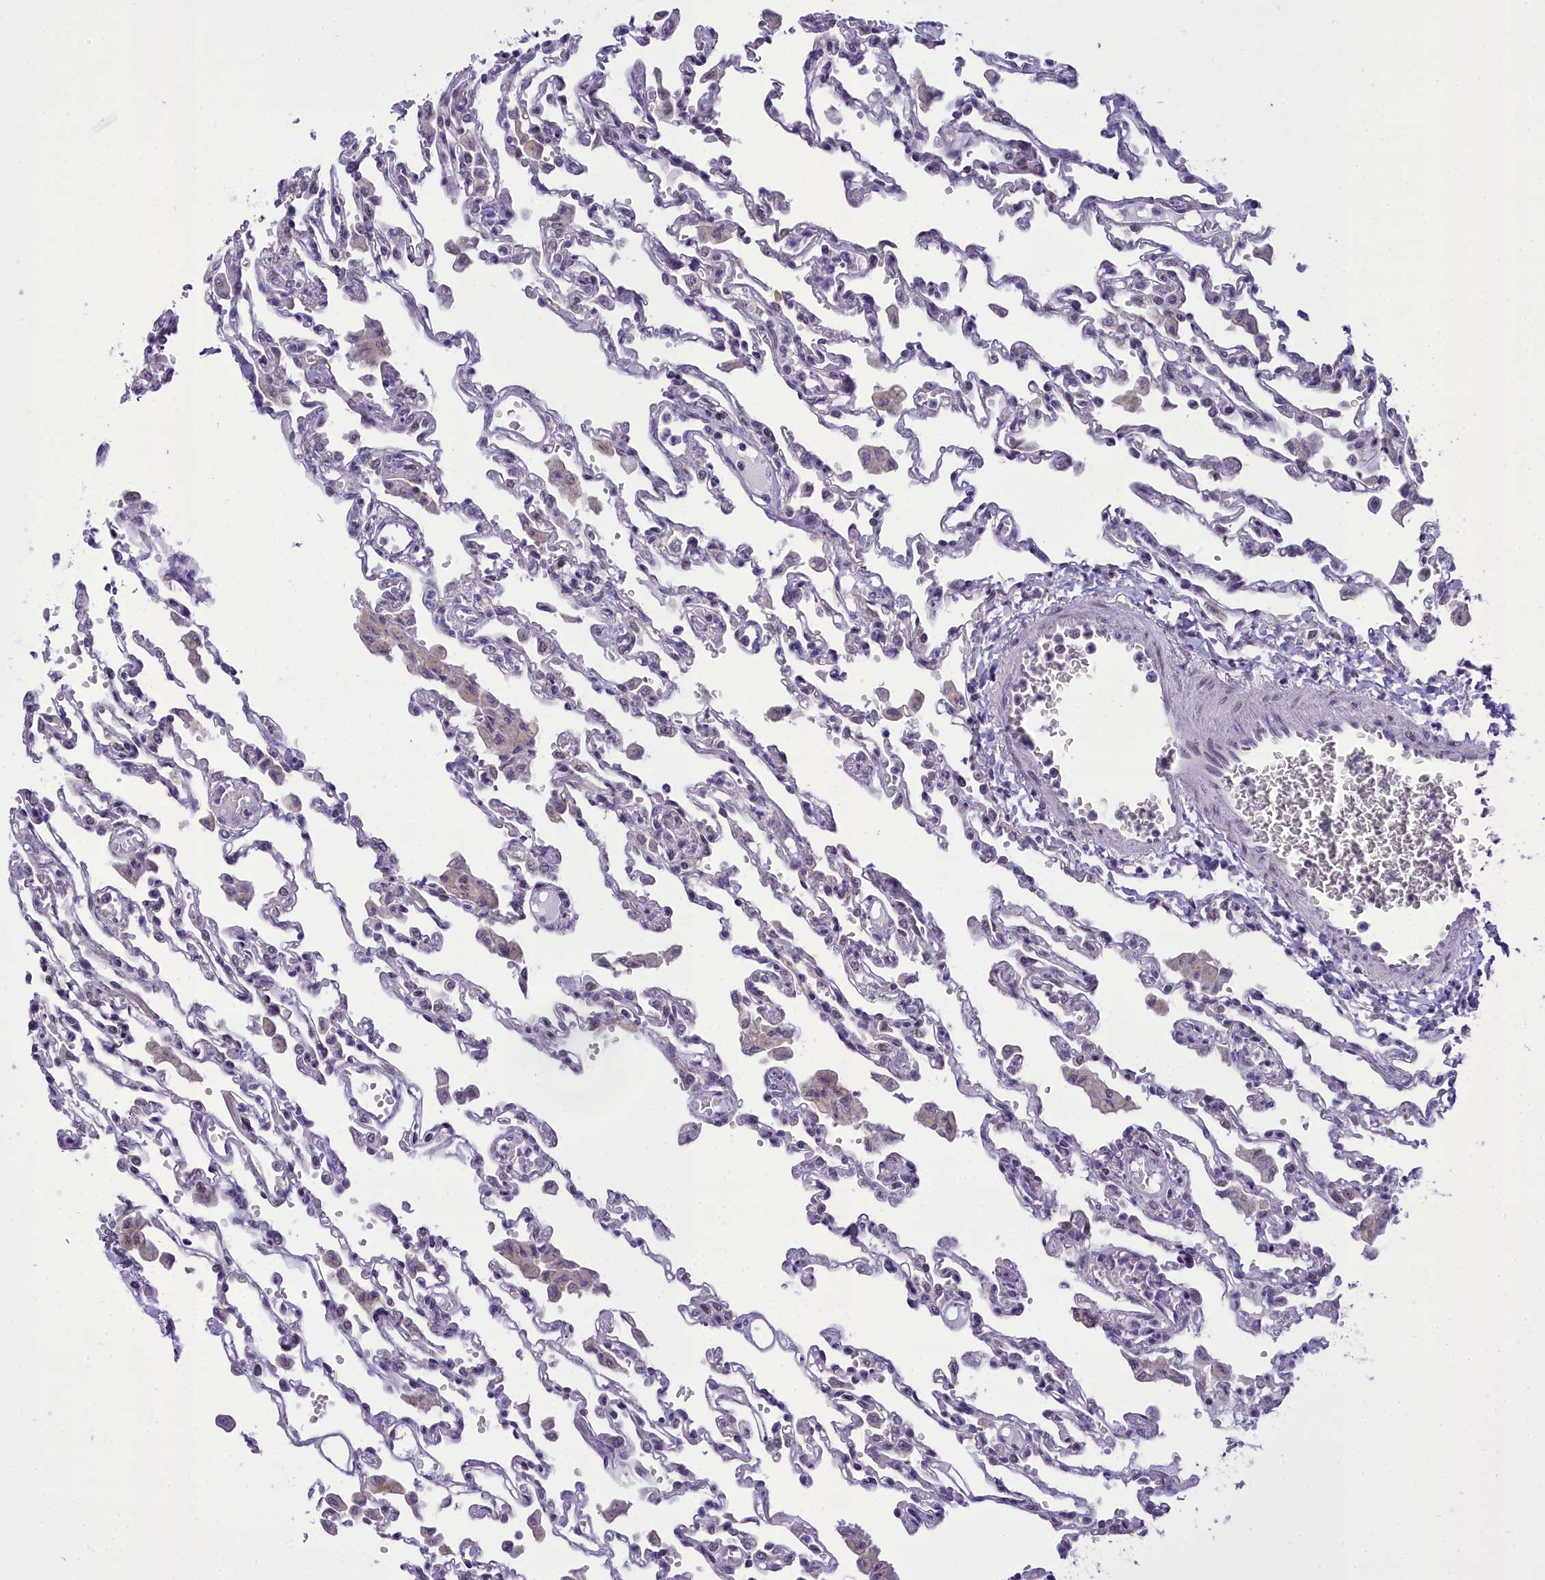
{"staining": {"intensity": "negative", "quantity": "none", "location": "none"}, "tissue": "lung", "cell_type": "Alveolar cells", "image_type": "normal", "snomed": [{"axis": "morphology", "description": "Normal tissue, NOS"}, {"axis": "topography", "description": "Bronchus"}, {"axis": "topography", "description": "Lung"}], "caption": "Alveolar cells are negative for protein expression in unremarkable human lung. (Stains: DAB (3,3'-diaminobenzidine) immunohistochemistry (IHC) with hematoxylin counter stain, Microscopy: brightfield microscopy at high magnification).", "gene": "B9D2", "patient": {"sex": "female", "age": 49}}